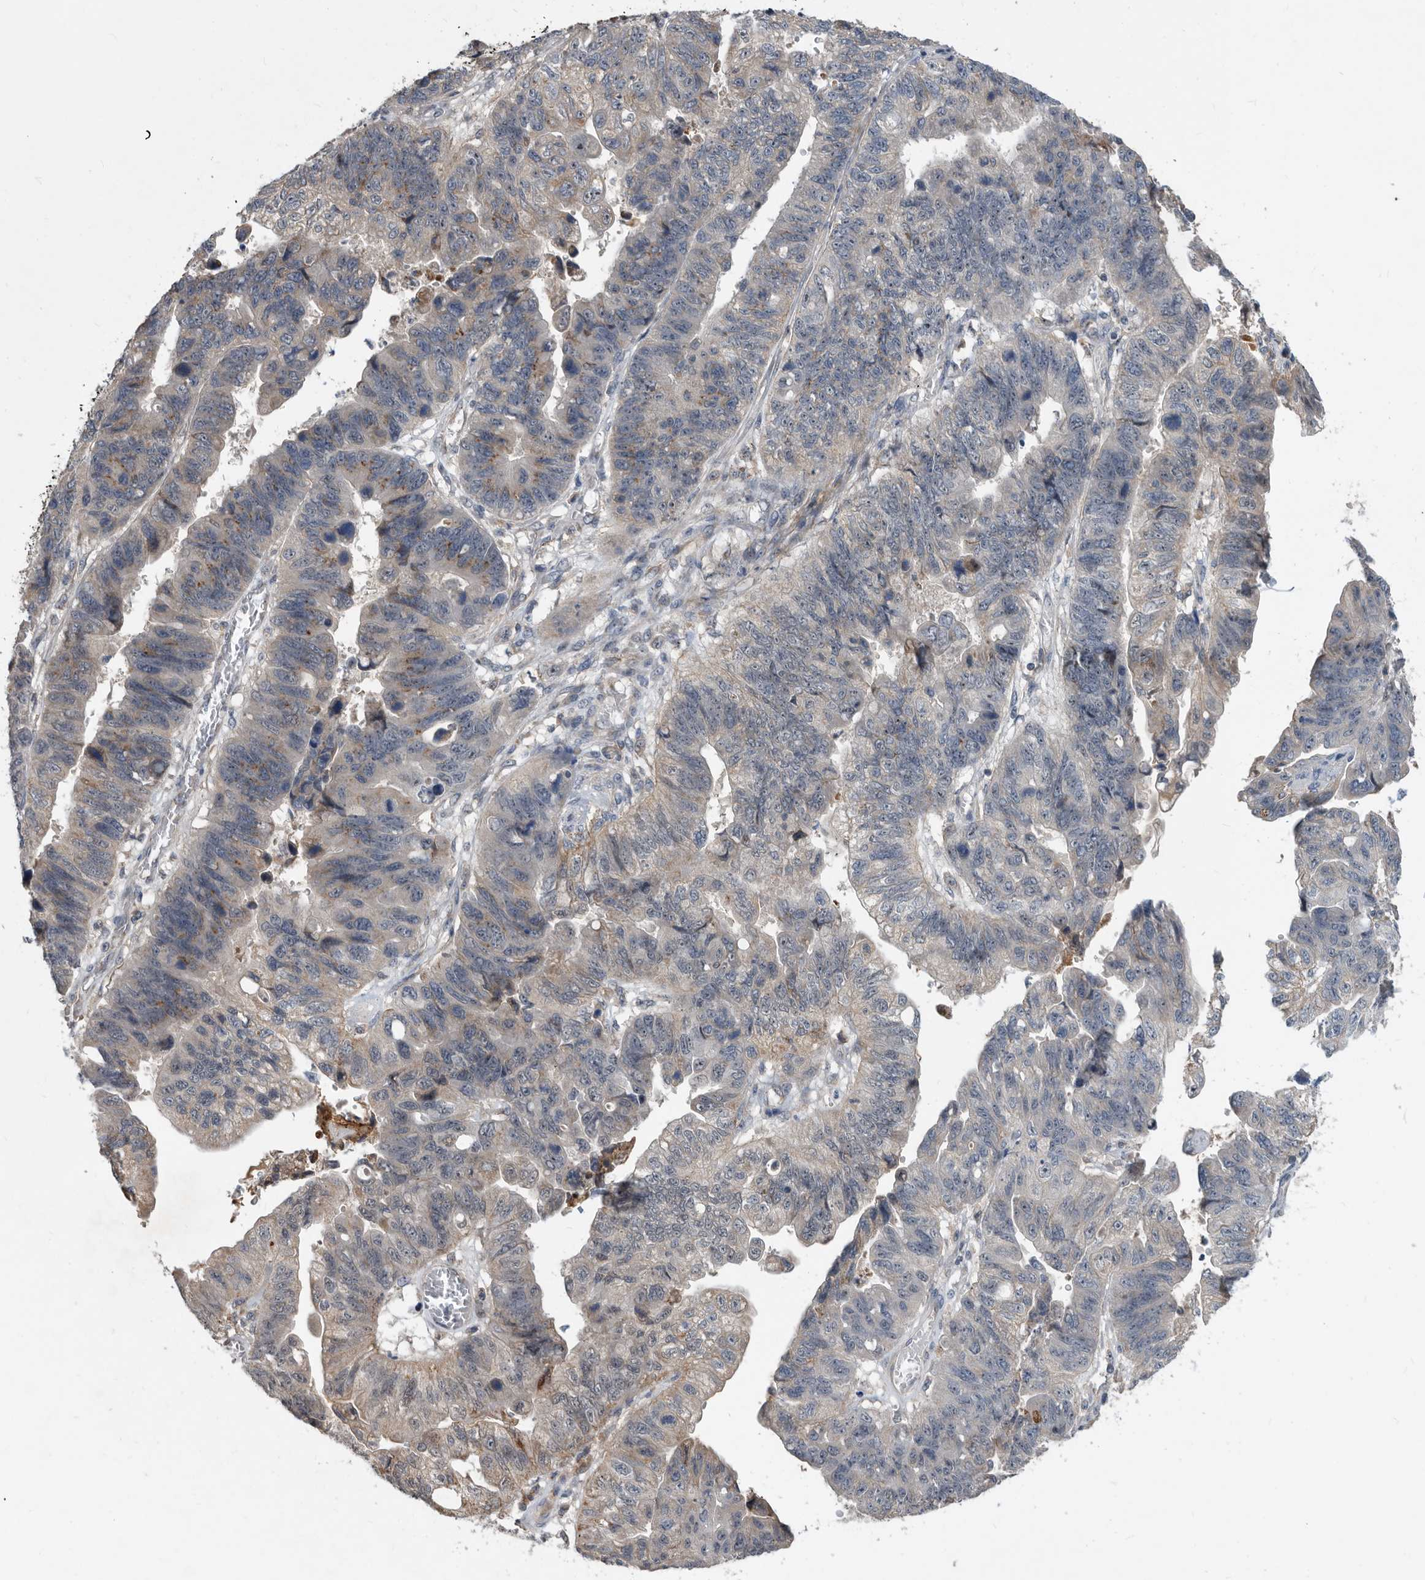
{"staining": {"intensity": "weak", "quantity": "<25%", "location": "cytoplasmic/membranous"}, "tissue": "stomach cancer", "cell_type": "Tumor cells", "image_type": "cancer", "snomed": [{"axis": "morphology", "description": "Adenocarcinoma, NOS"}, {"axis": "topography", "description": "Stomach"}], "caption": "IHC histopathology image of stomach adenocarcinoma stained for a protein (brown), which exhibits no positivity in tumor cells.", "gene": "PI15", "patient": {"sex": "male", "age": 59}}